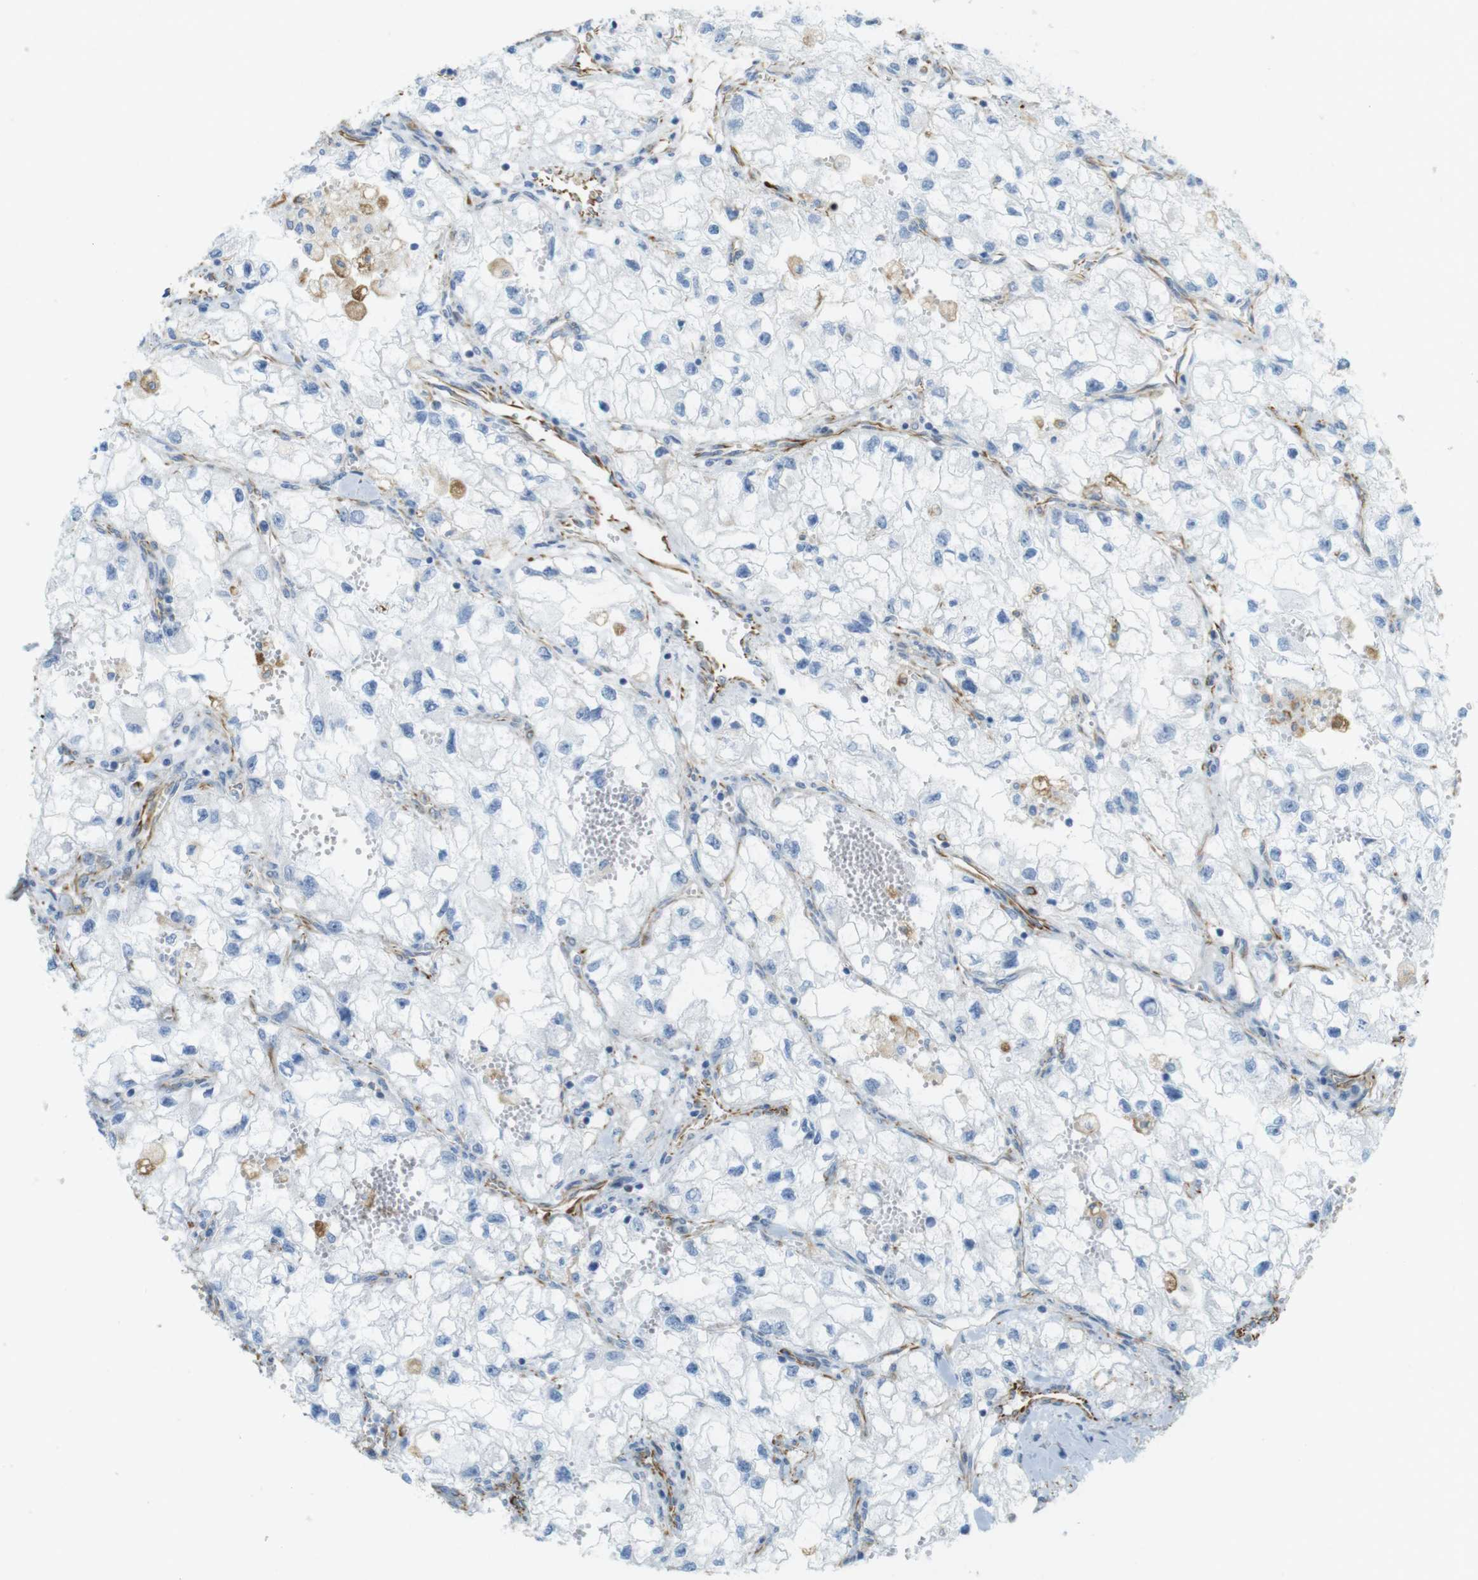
{"staining": {"intensity": "weak", "quantity": "<25%", "location": "cytoplasmic/membranous"}, "tissue": "renal cancer", "cell_type": "Tumor cells", "image_type": "cancer", "snomed": [{"axis": "morphology", "description": "Adenocarcinoma, NOS"}, {"axis": "topography", "description": "Kidney"}], "caption": "Immunohistochemical staining of renal adenocarcinoma displays no significant expression in tumor cells. (DAB immunohistochemistry (IHC) visualized using brightfield microscopy, high magnification).", "gene": "MS4A10", "patient": {"sex": "female", "age": 70}}